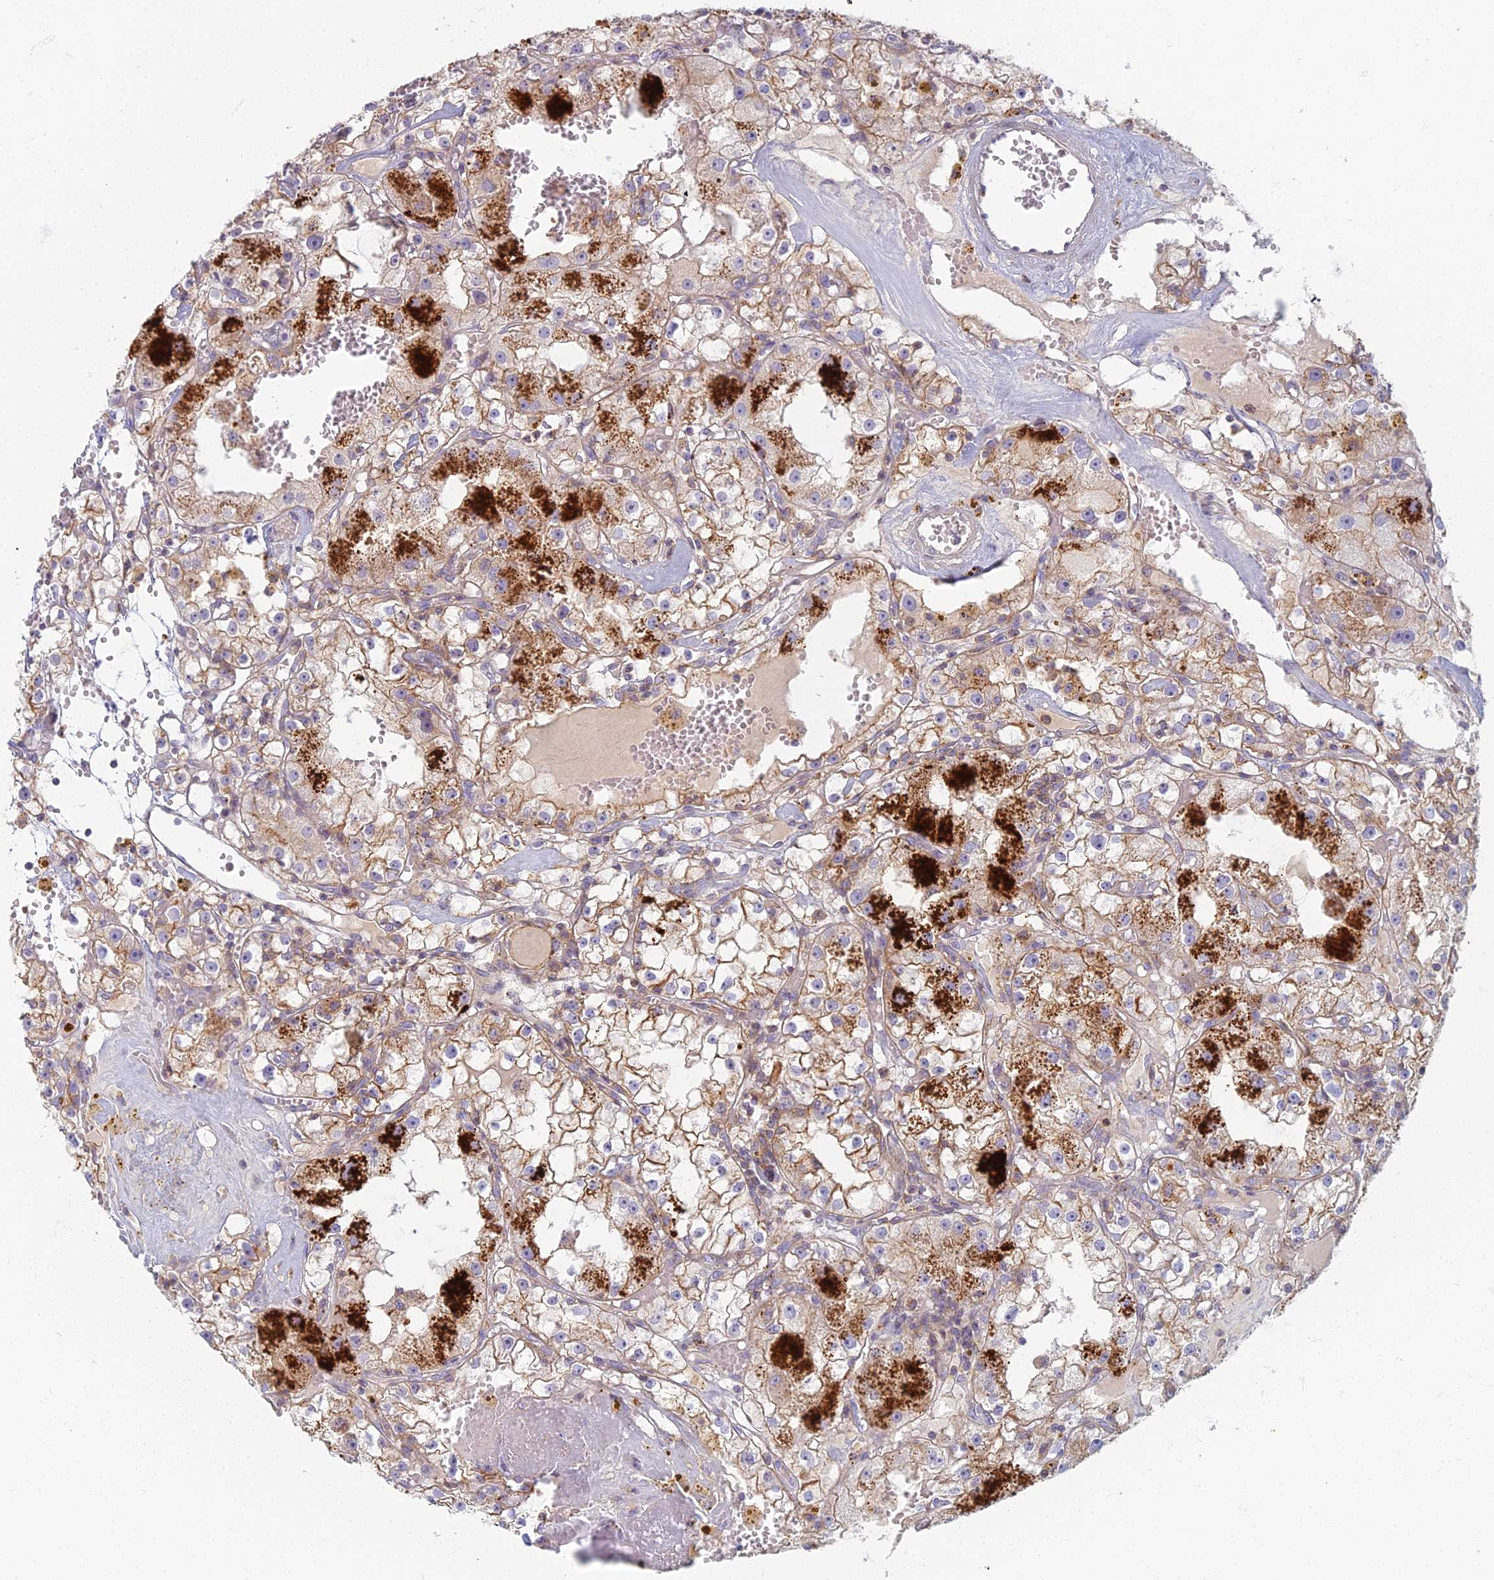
{"staining": {"intensity": "moderate", "quantity": "25%-75%", "location": "cytoplasmic/membranous"}, "tissue": "renal cancer", "cell_type": "Tumor cells", "image_type": "cancer", "snomed": [{"axis": "morphology", "description": "Adenocarcinoma, NOS"}, {"axis": "topography", "description": "Kidney"}], "caption": "IHC of human renal cancer (adenocarcinoma) reveals medium levels of moderate cytoplasmic/membranous staining in approximately 25%-75% of tumor cells.", "gene": "CHMP4B", "patient": {"sex": "male", "age": 56}}